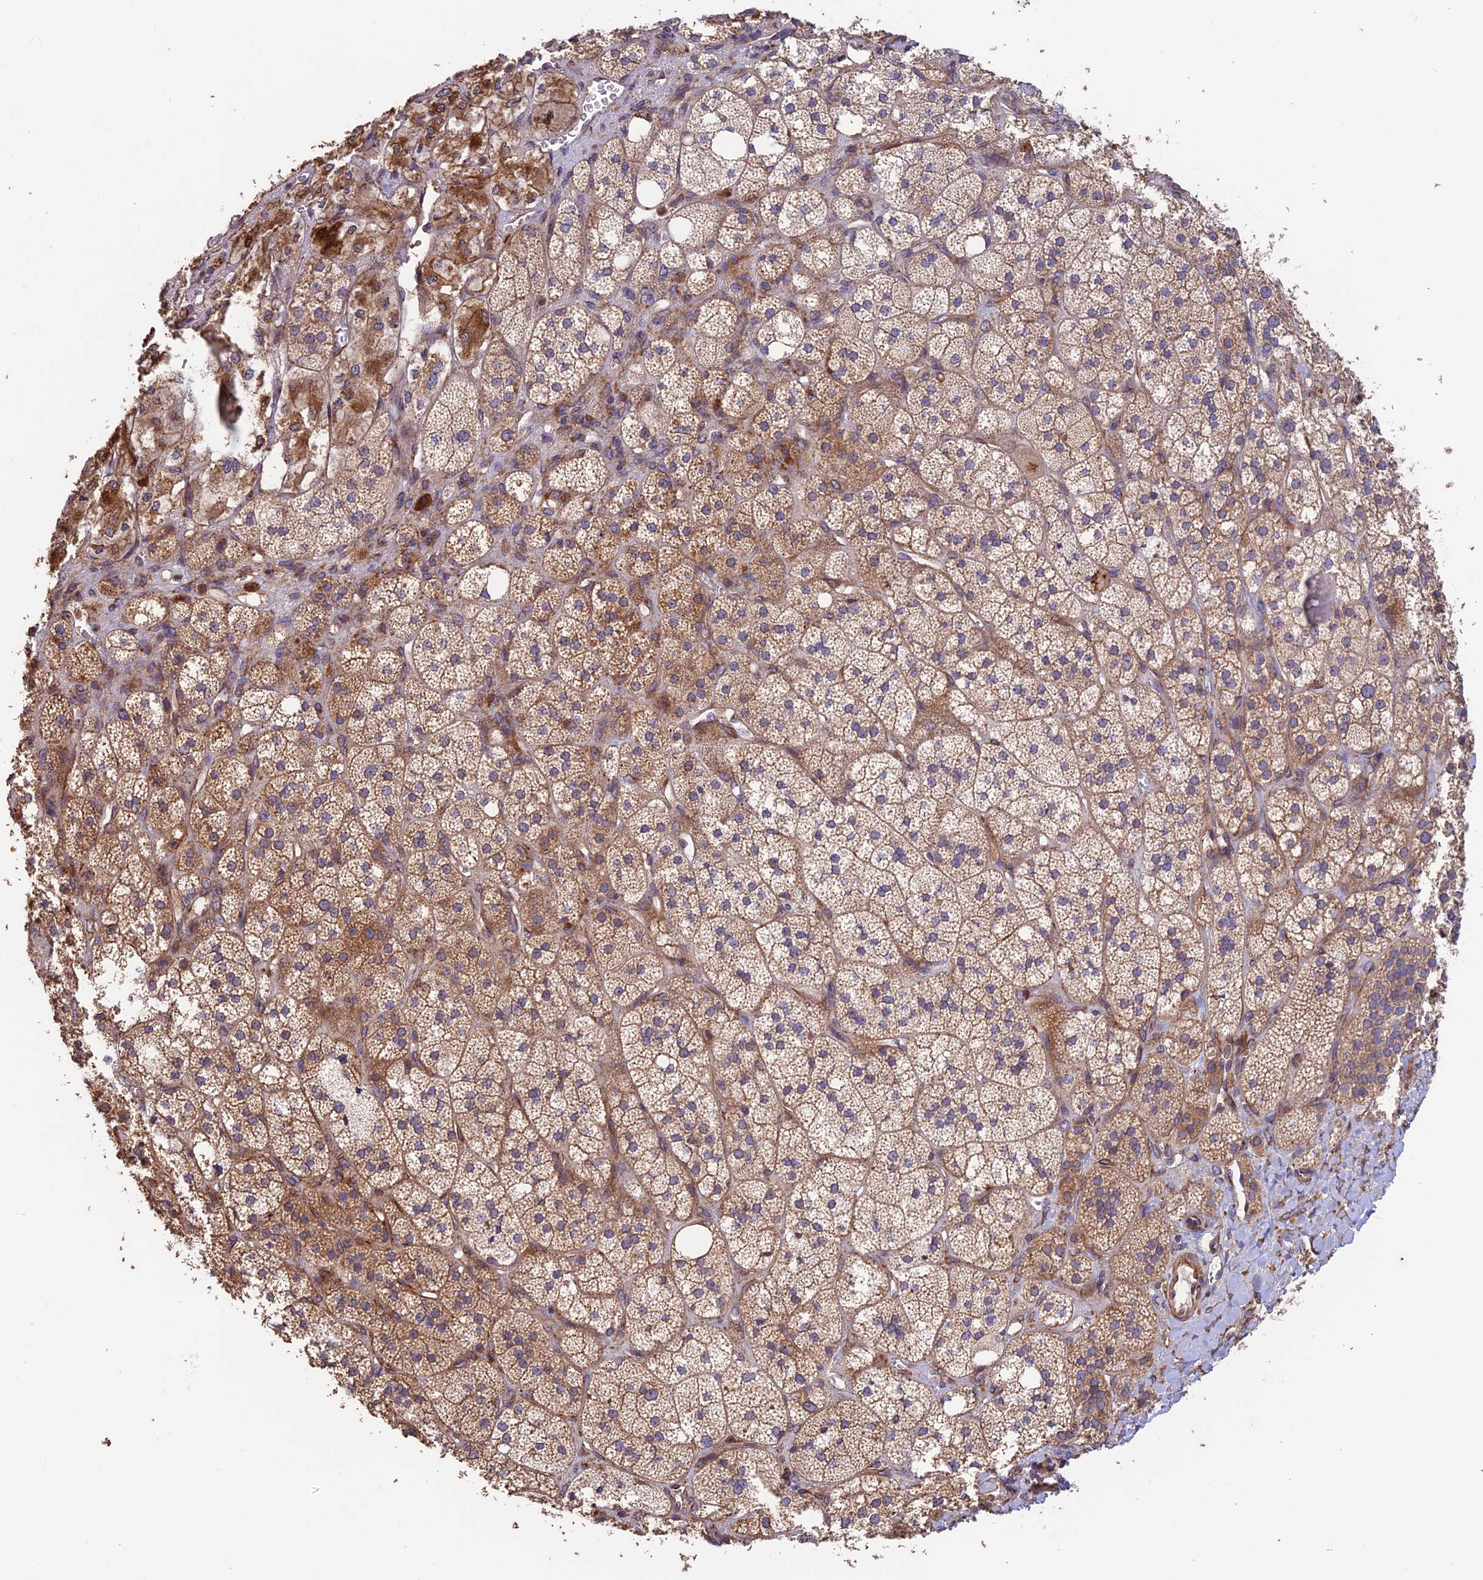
{"staining": {"intensity": "strong", "quantity": ">75%", "location": "cytoplasmic/membranous"}, "tissue": "adrenal gland", "cell_type": "Glandular cells", "image_type": "normal", "snomed": [{"axis": "morphology", "description": "Normal tissue, NOS"}, {"axis": "topography", "description": "Adrenal gland"}], "caption": "The photomicrograph displays immunohistochemical staining of normal adrenal gland. There is strong cytoplasmic/membranous staining is present in approximately >75% of glandular cells.", "gene": "EMC3", "patient": {"sex": "male", "age": 61}}